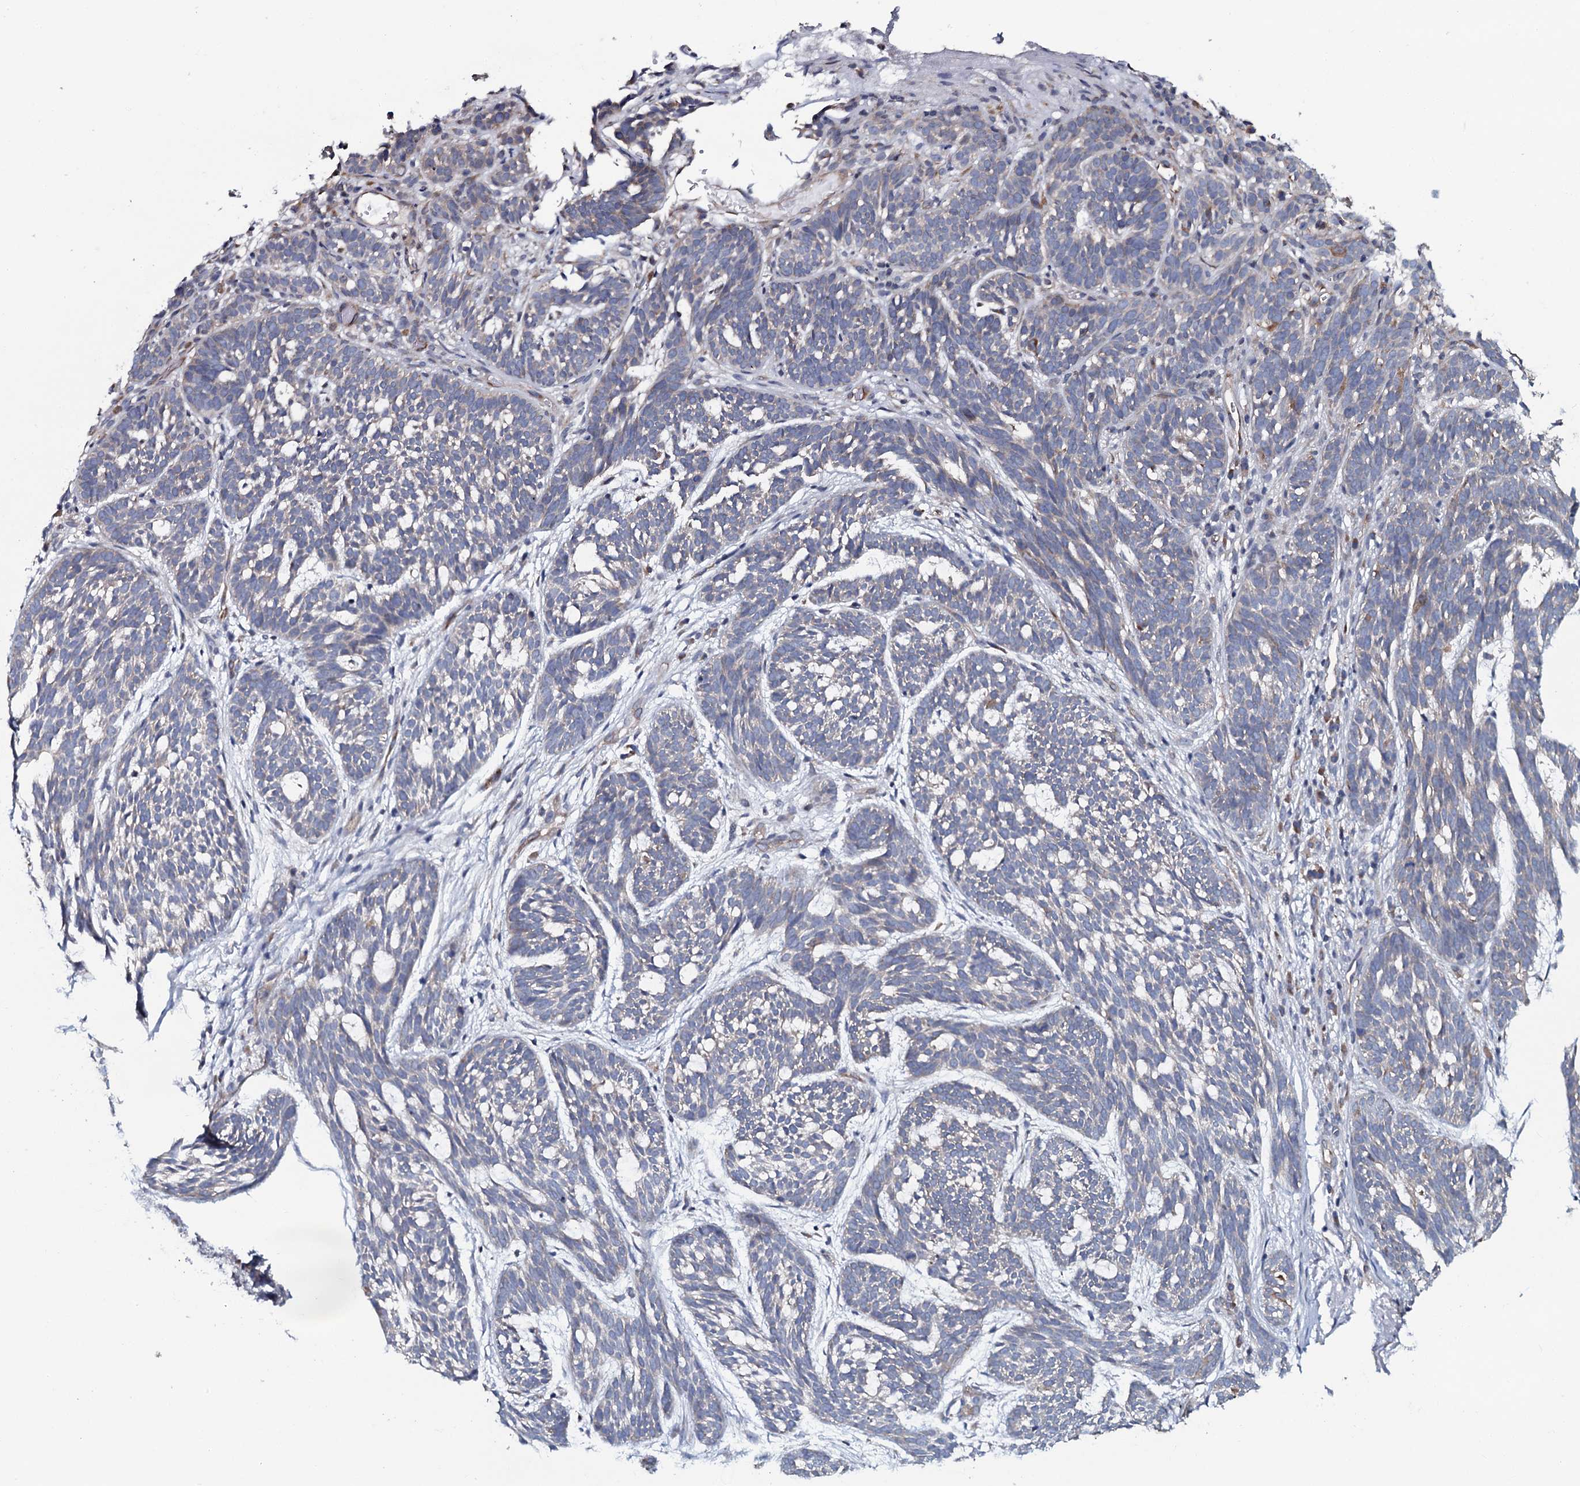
{"staining": {"intensity": "negative", "quantity": "none", "location": "none"}, "tissue": "skin cancer", "cell_type": "Tumor cells", "image_type": "cancer", "snomed": [{"axis": "morphology", "description": "Basal cell carcinoma"}, {"axis": "topography", "description": "Skin"}], "caption": "There is no significant expression in tumor cells of skin basal cell carcinoma.", "gene": "TMEM151A", "patient": {"sex": "male", "age": 71}}